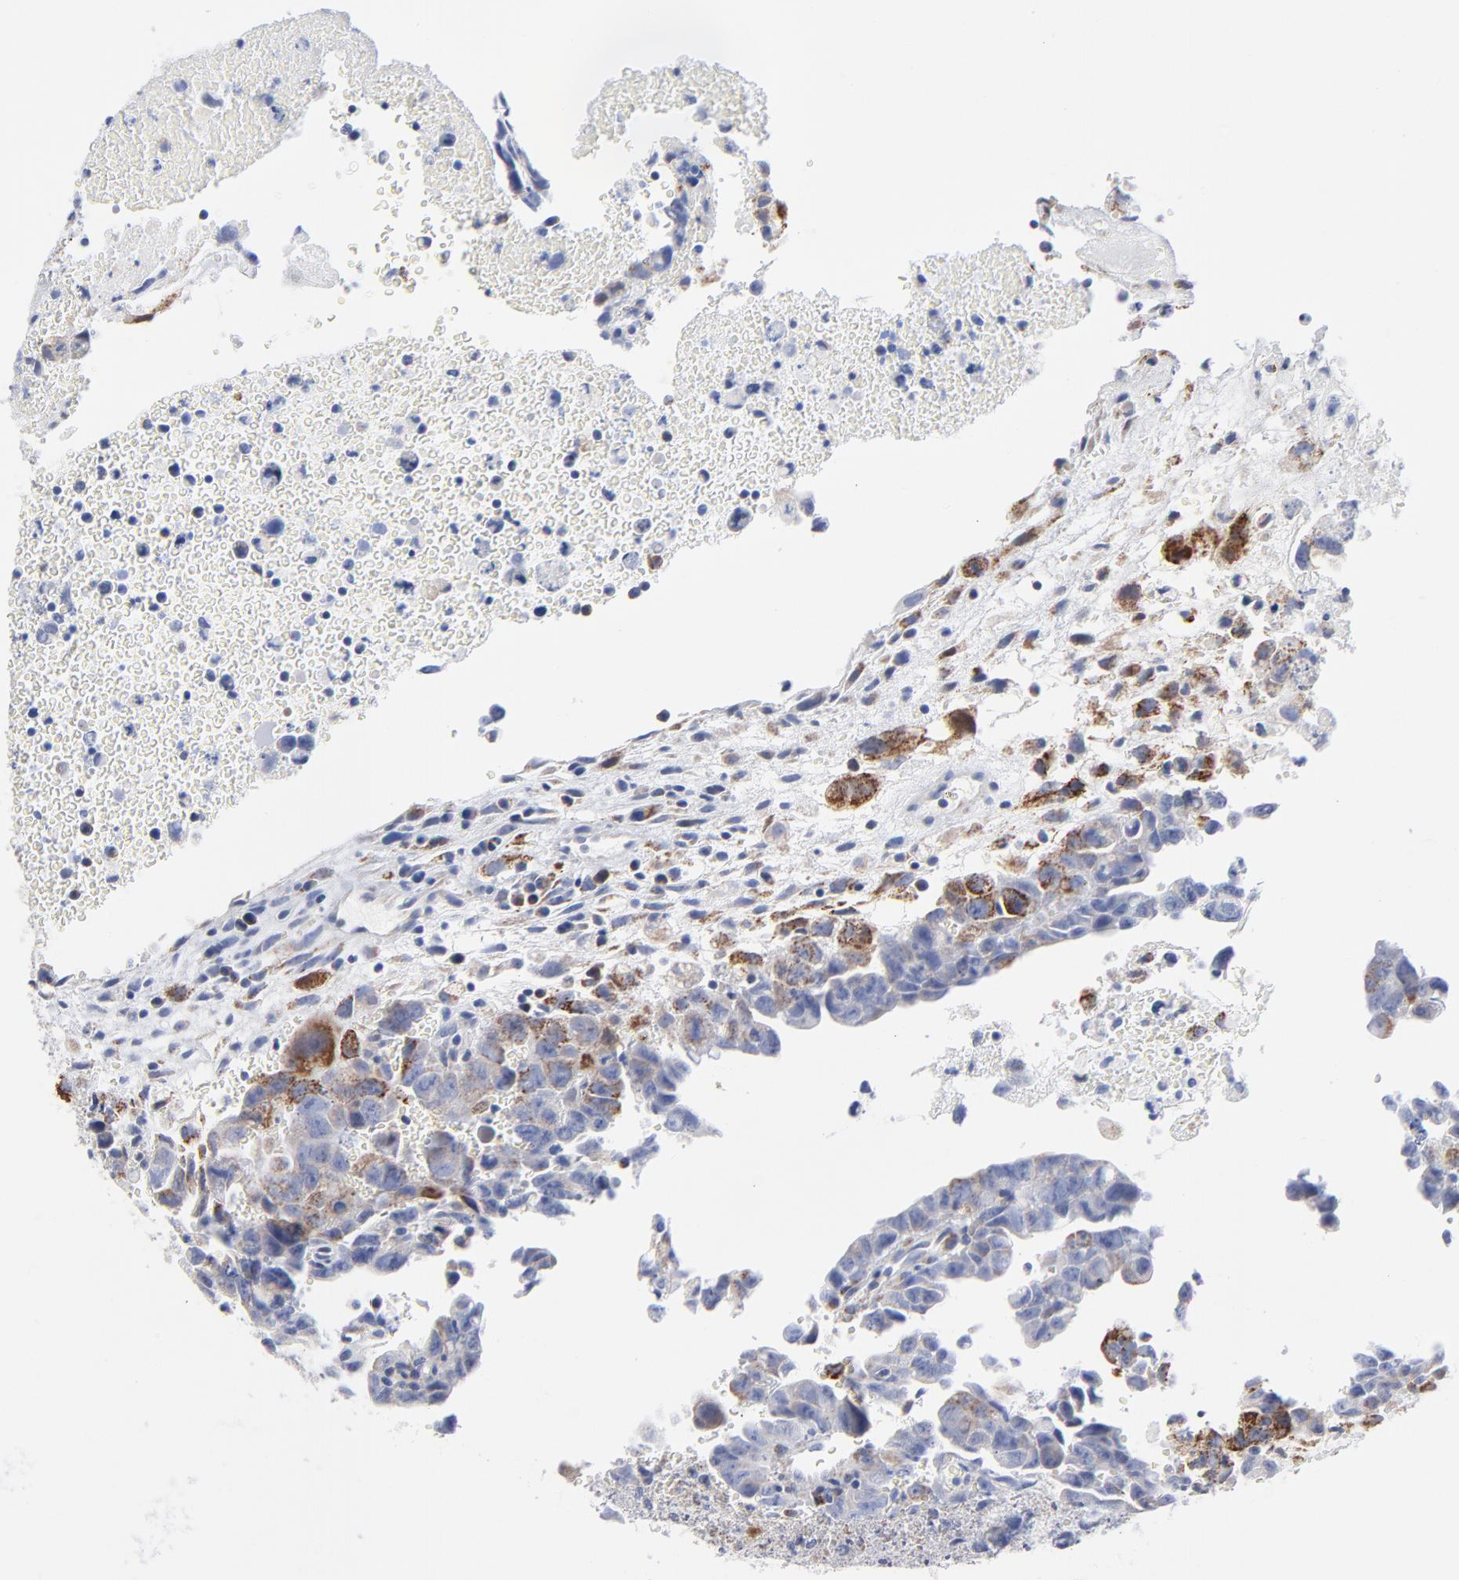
{"staining": {"intensity": "negative", "quantity": "none", "location": "none"}, "tissue": "testis cancer", "cell_type": "Tumor cells", "image_type": "cancer", "snomed": [{"axis": "morphology", "description": "Carcinoma, Embryonal, NOS"}, {"axis": "topography", "description": "Testis"}], "caption": "Immunohistochemistry (IHC) micrograph of human testis cancer stained for a protein (brown), which displays no expression in tumor cells. (Brightfield microscopy of DAB immunohistochemistry at high magnification).", "gene": "CHCHD10", "patient": {"sex": "male", "age": 28}}